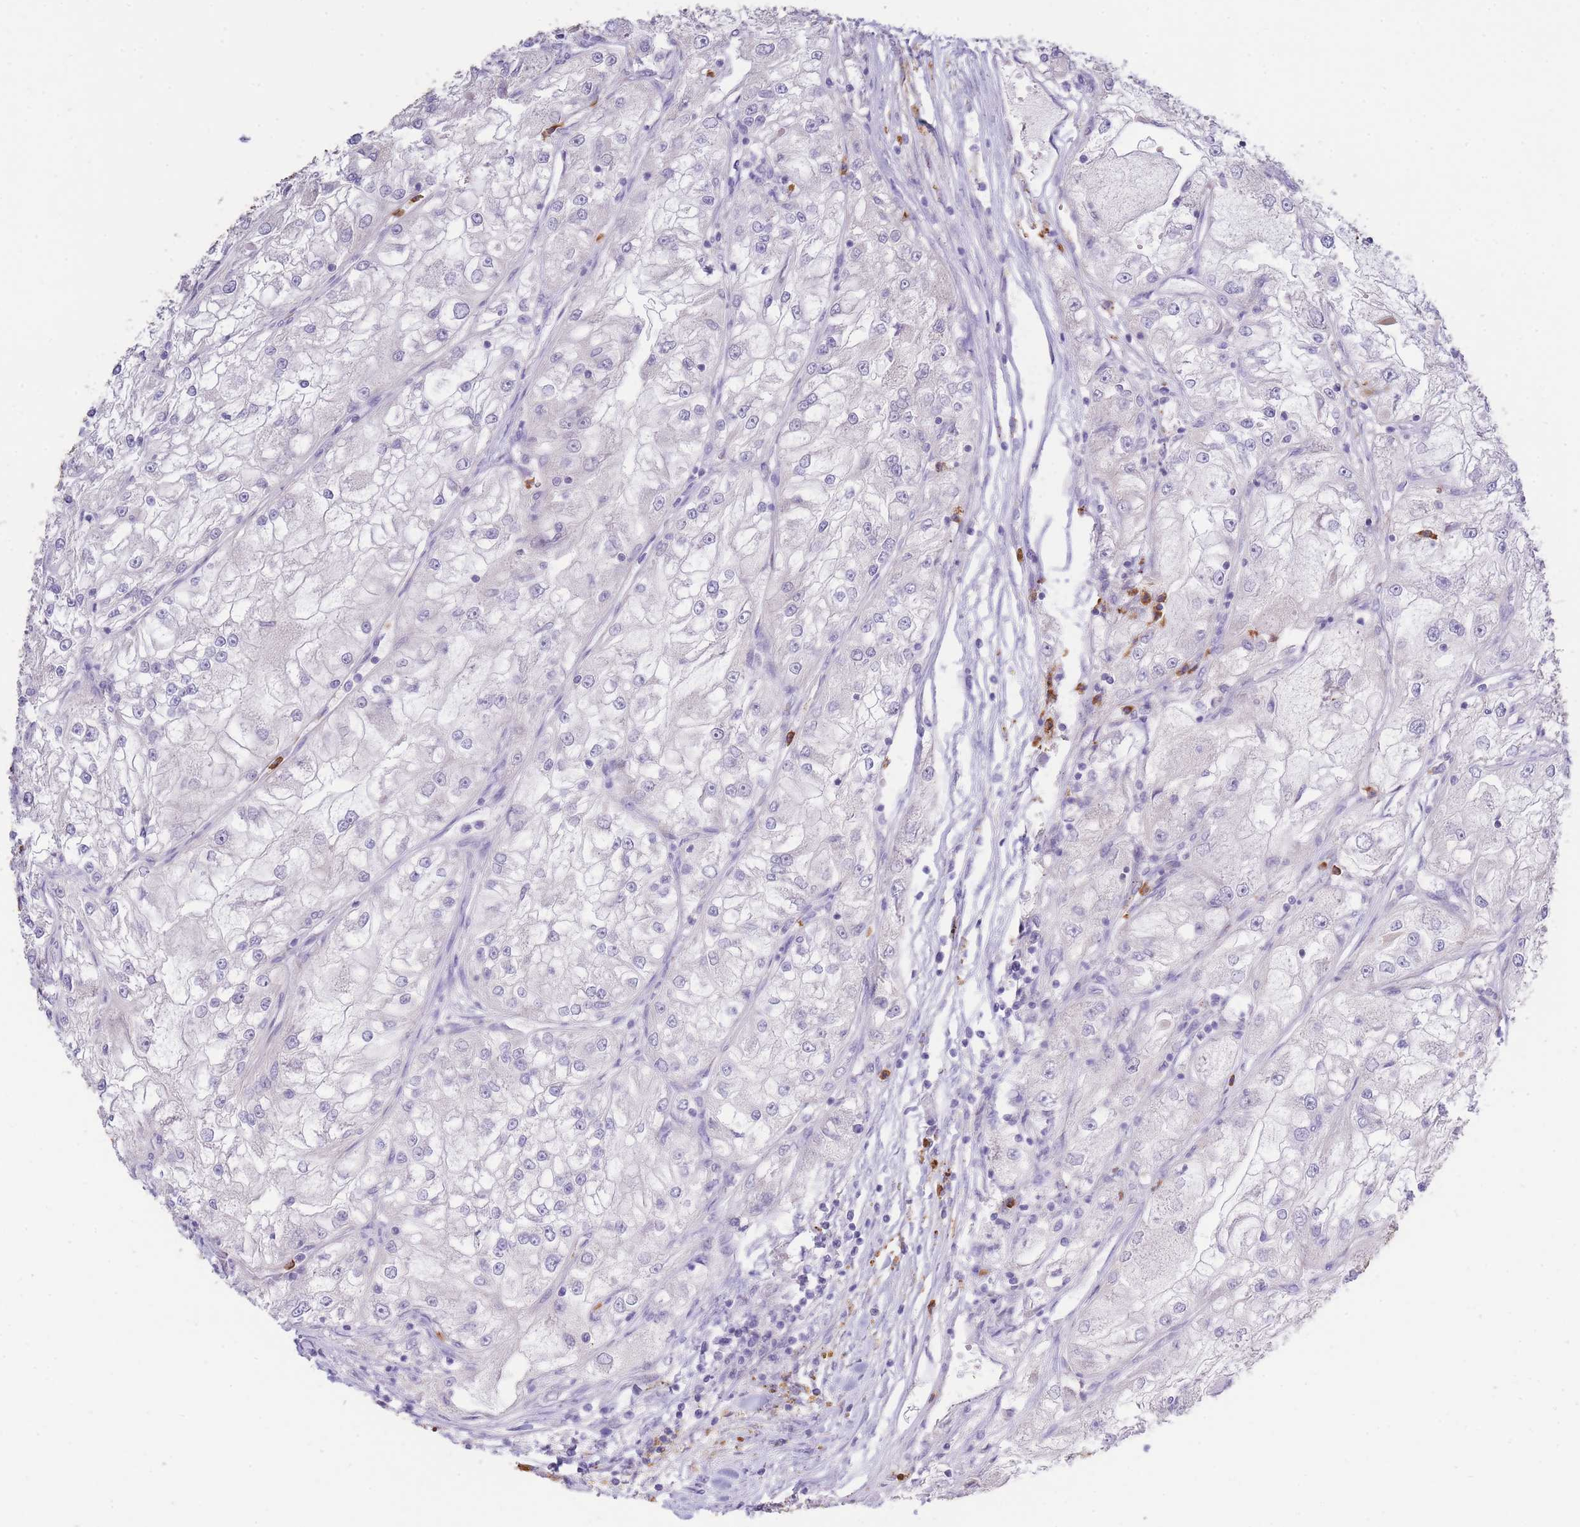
{"staining": {"intensity": "negative", "quantity": "none", "location": "none"}, "tissue": "renal cancer", "cell_type": "Tumor cells", "image_type": "cancer", "snomed": [{"axis": "morphology", "description": "Adenocarcinoma, NOS"}, {"axis": "topography", "description": "Kidney"}], "caption": "IHC of adenocarcinoma (renal) exhibits no expression in tumor cells. (DAB (3,3'-diaminobenzidine) IHC, high magnification).", "gene": "CENPM", "patient": {"sex": "female", "age": 72}}